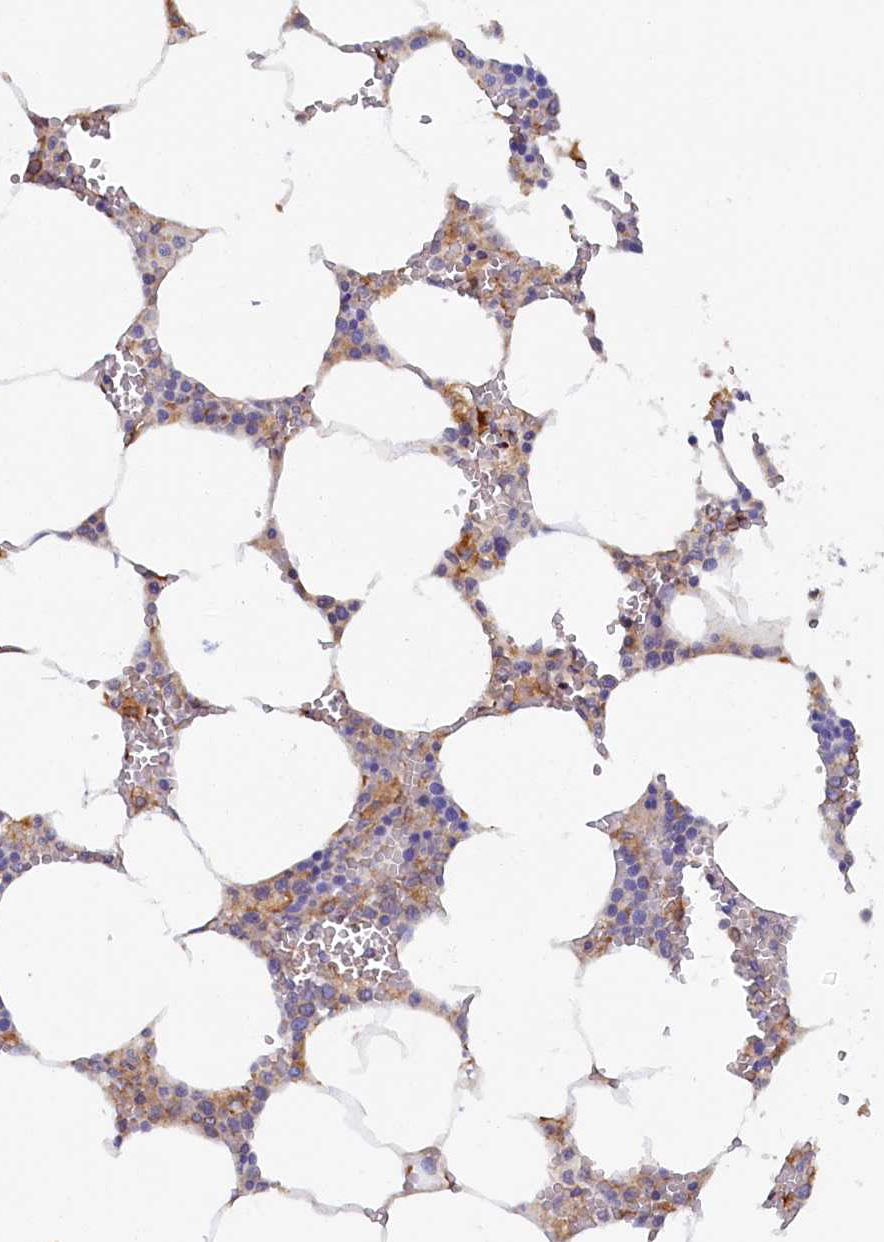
{"staining": {"intensity": "moderate", "quantity": "25%-75%", "location": "cytoplasmic/membranous"}, "tissue": "bone marrow", "cell_type": "Hematopoietic cells", "image_type": "normal", "snomed": [{"axis": "morphology", "description": "Normal tissue, NOS"}, {"axis": "topography", "description": "Bone marrow"}], "caption": "Hematopoietic cells demonstrate medium levels of moderate cytoplasmic/membranous staining in approximately 25%-75% of cells in normal bone marrow.", "gene": "STX12", "patient": {"sex": "male", "age": 70}}